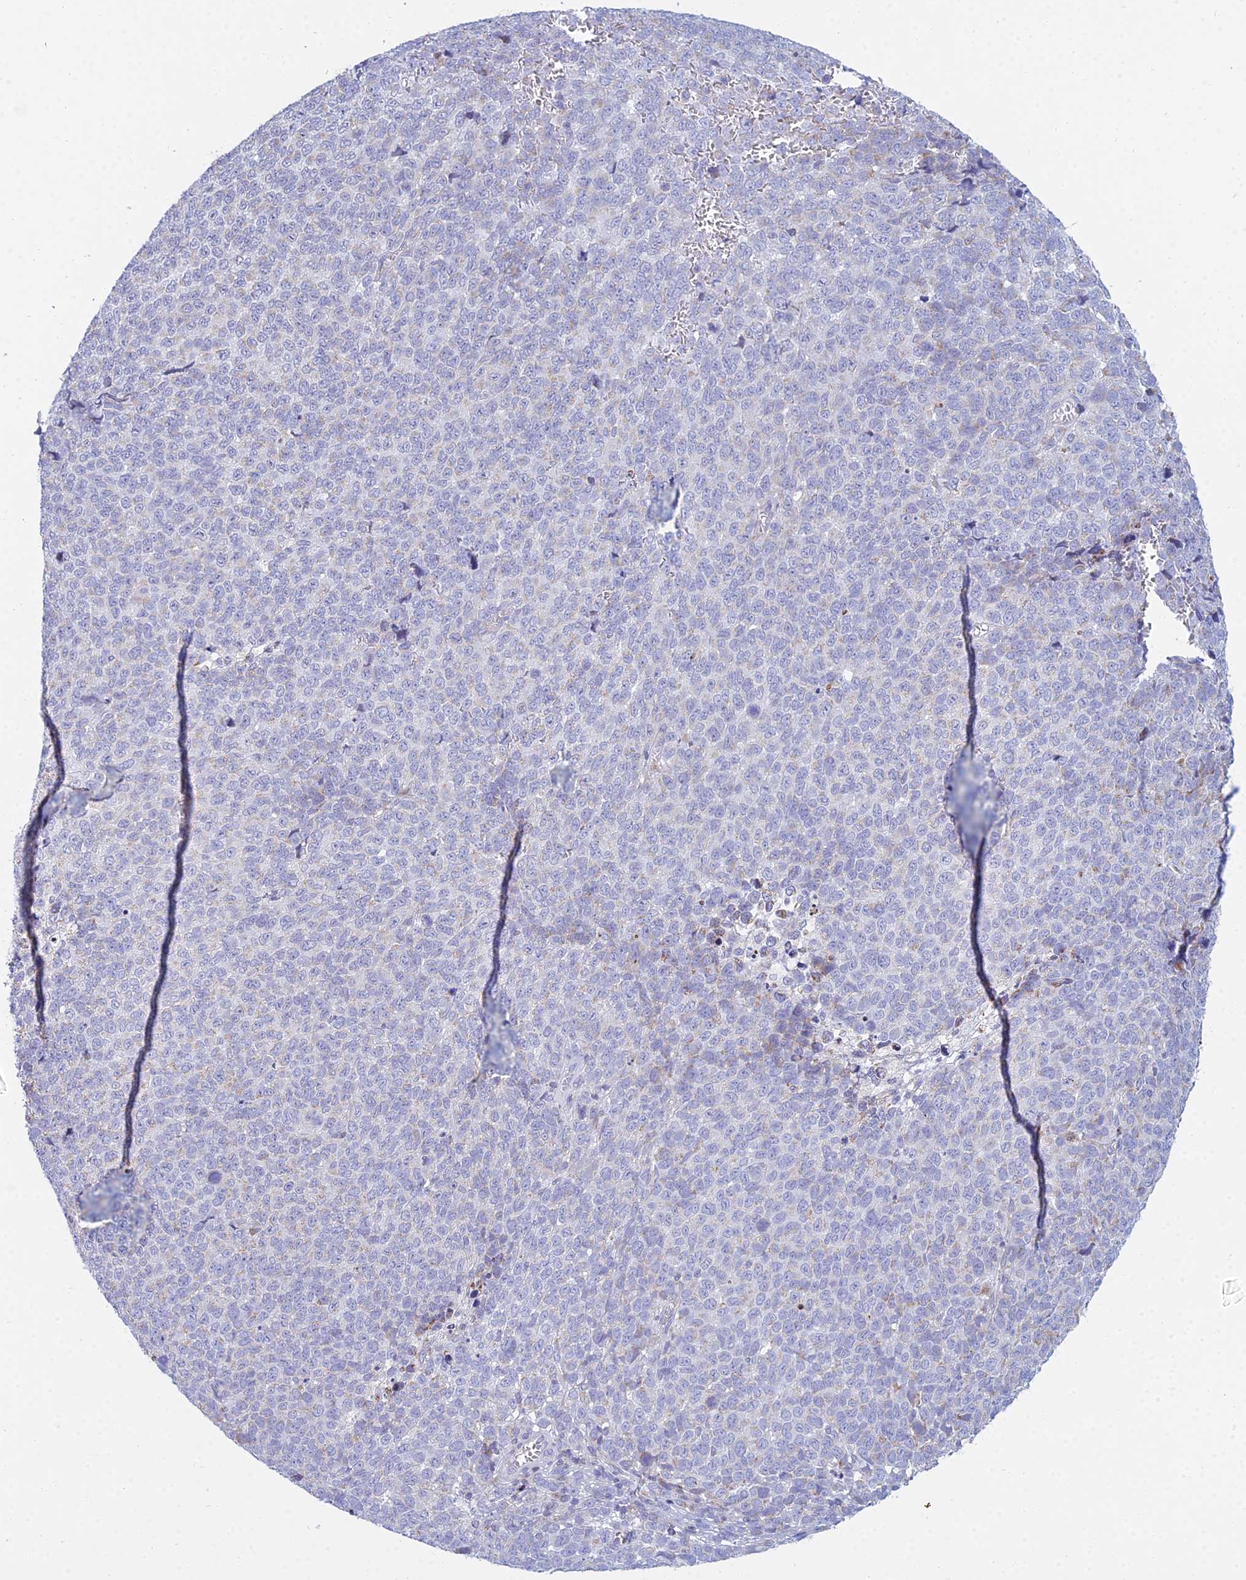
{"staining": {"intensity": "negative", "quantity": "none", "location": "none"}, "tissue": "melanoma", "cell_type": "Tumor cells", "image_type": "cancer", "snomed": [{"axis": "morphology", "description": "Malignant melanoma, NOS"}, {"axis": "topography", "description": "Nose, NOS"}], "caption": "An immunohistochemistry (IHC) micrograph of malignant melanoma is shown. There is no staining in tumor cells of malignant melanoma.", "gene": "PRR13", "patient": {"sex": "female", "age": 48}}